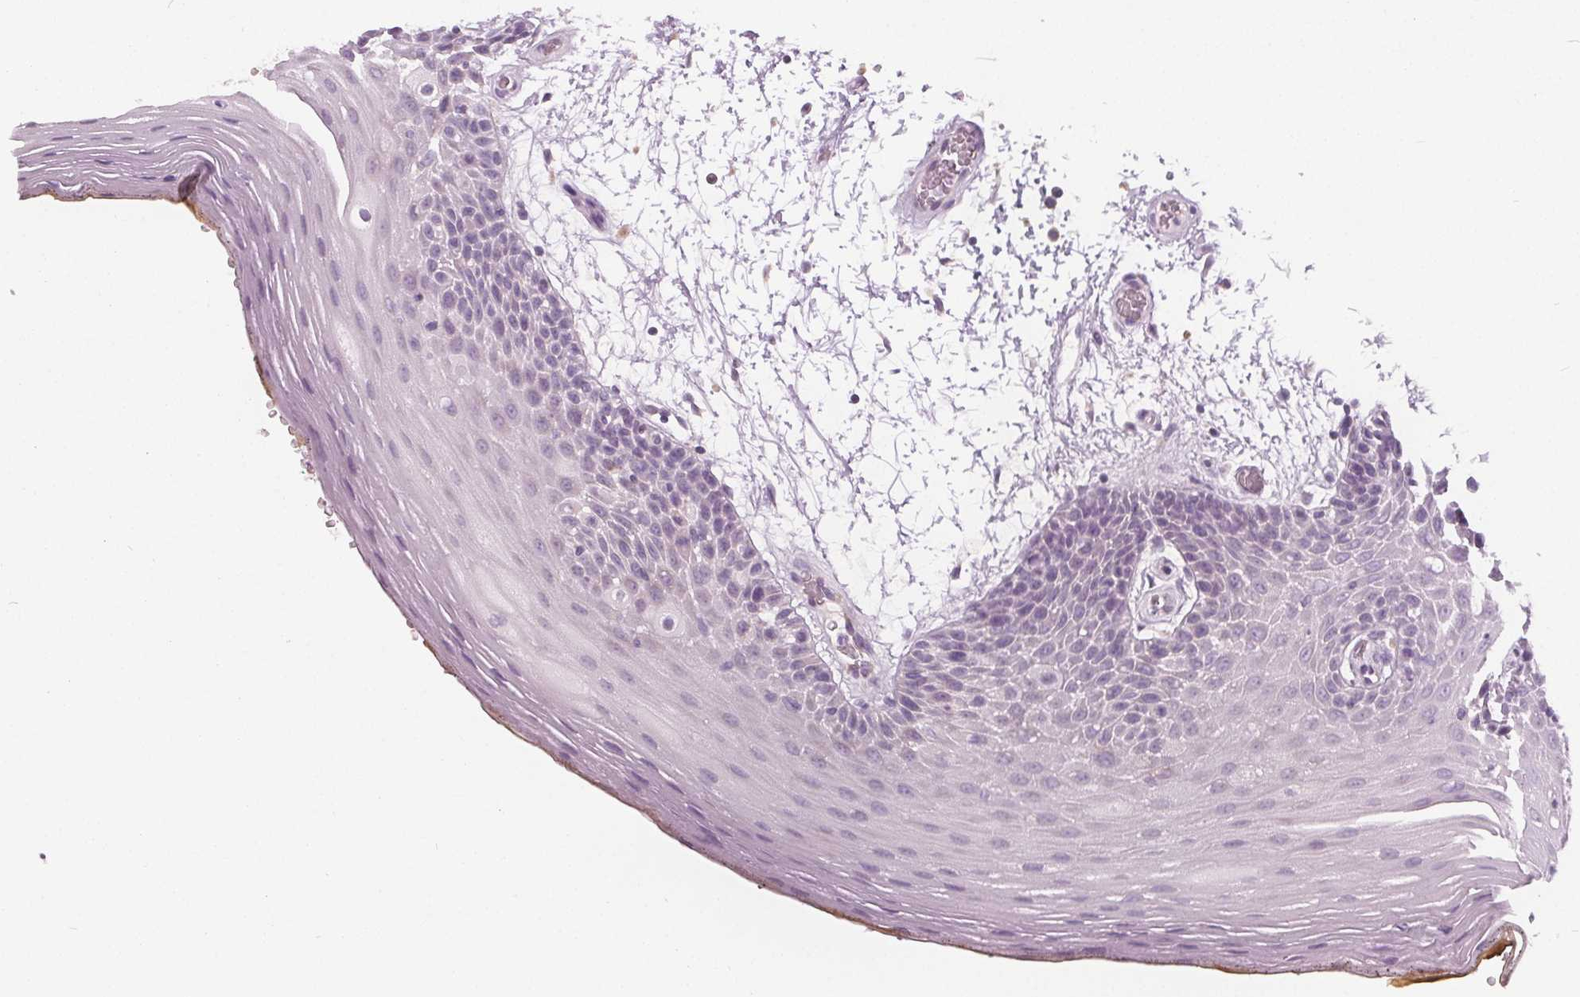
{"staining": {"intensity": "negative", "quantity": "none", "location": "none"}, "tissue": "oral mucosa", "cell_type": "Squamous epithelial cells", "image_type": "normal", "snomed": [{"axis": "morphology", "description": "Normal tissue, NOS"}, {"axis": "morphology", "description": "Squamous cell carcinoma, NOS"}, {"axis": "topography", "description": "Oral tissue"}, {"axis": "topography", "description": "Head-Neck"}], "caption": "Immunohistochemistry image of normal oral mucosa: oral mucosa stained with DAB displays no significant protein positivity in squamous epithelial cells. (Stains: DAB immunohistochemistry with hematoxylin counter stain, Microscopy: brightfield microscopy at high magnification).", "gene": "ECI2", "patient": {"sex": "male", "age": 52}}